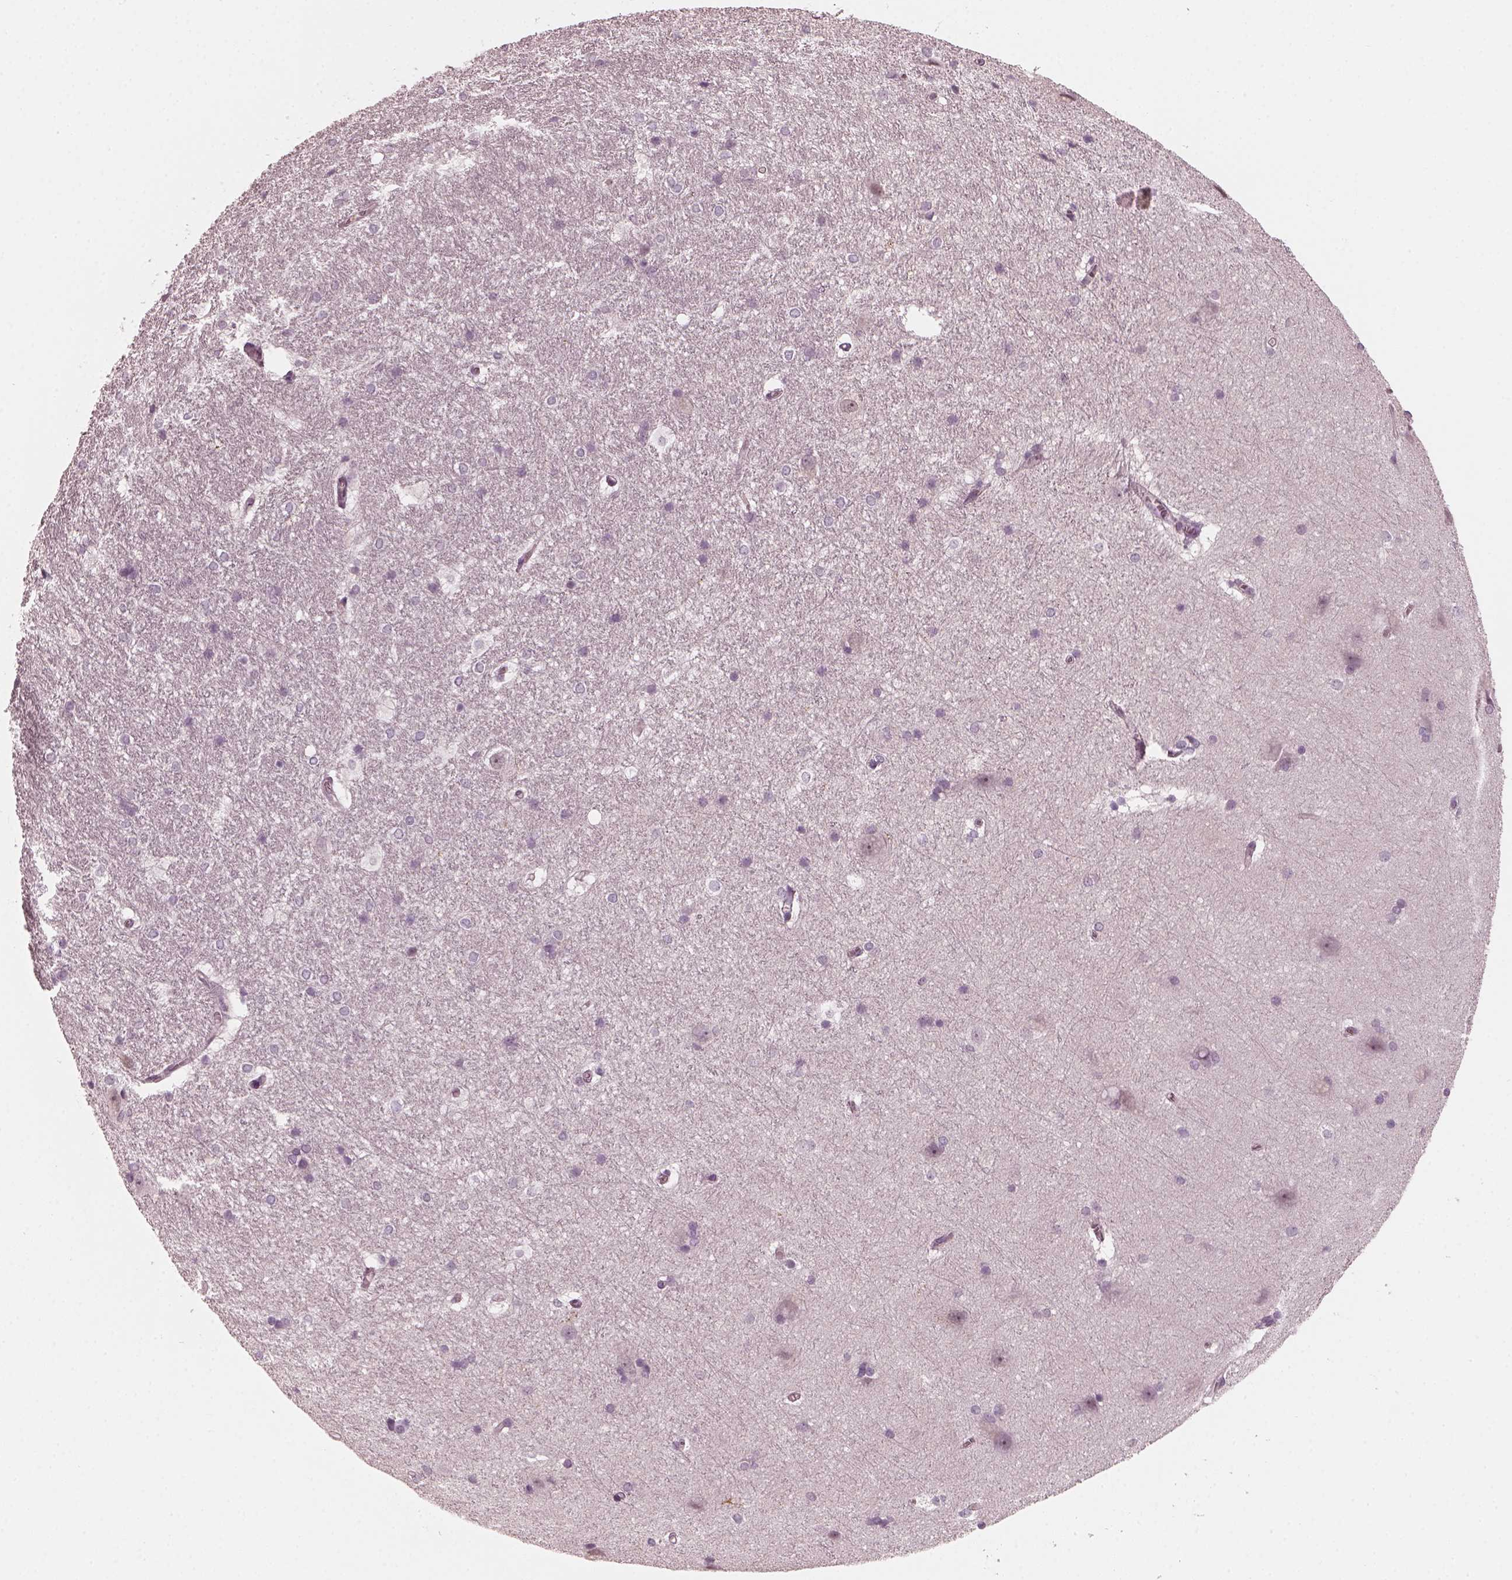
{"staining": {"intensity": "negative", "quantity": "none", "location": "none"}, "tissue": "hippocampus", "cell_type": "Glial cells", "image_type": "normal", "snomed": [{"axis": "morphology", "description": "Normal tissue, NOS"}, {"axis": "topography", "description": "Cerebral cortex"}, {"axis": "topography", "description": "Hippocampus"}], "caption": "Immunohistochemistry micrograph of unremarkable human hippocampus stained for a protein (brown), which shows no expression in glial cells. The staining was performed using DAB to visualize the protein expression in brown, while the nuclei were stained in blue with hematoxylin (Magnification: 20x).", "gene": "CHIT1", "patient": {"sex": "female", "age": 19}}